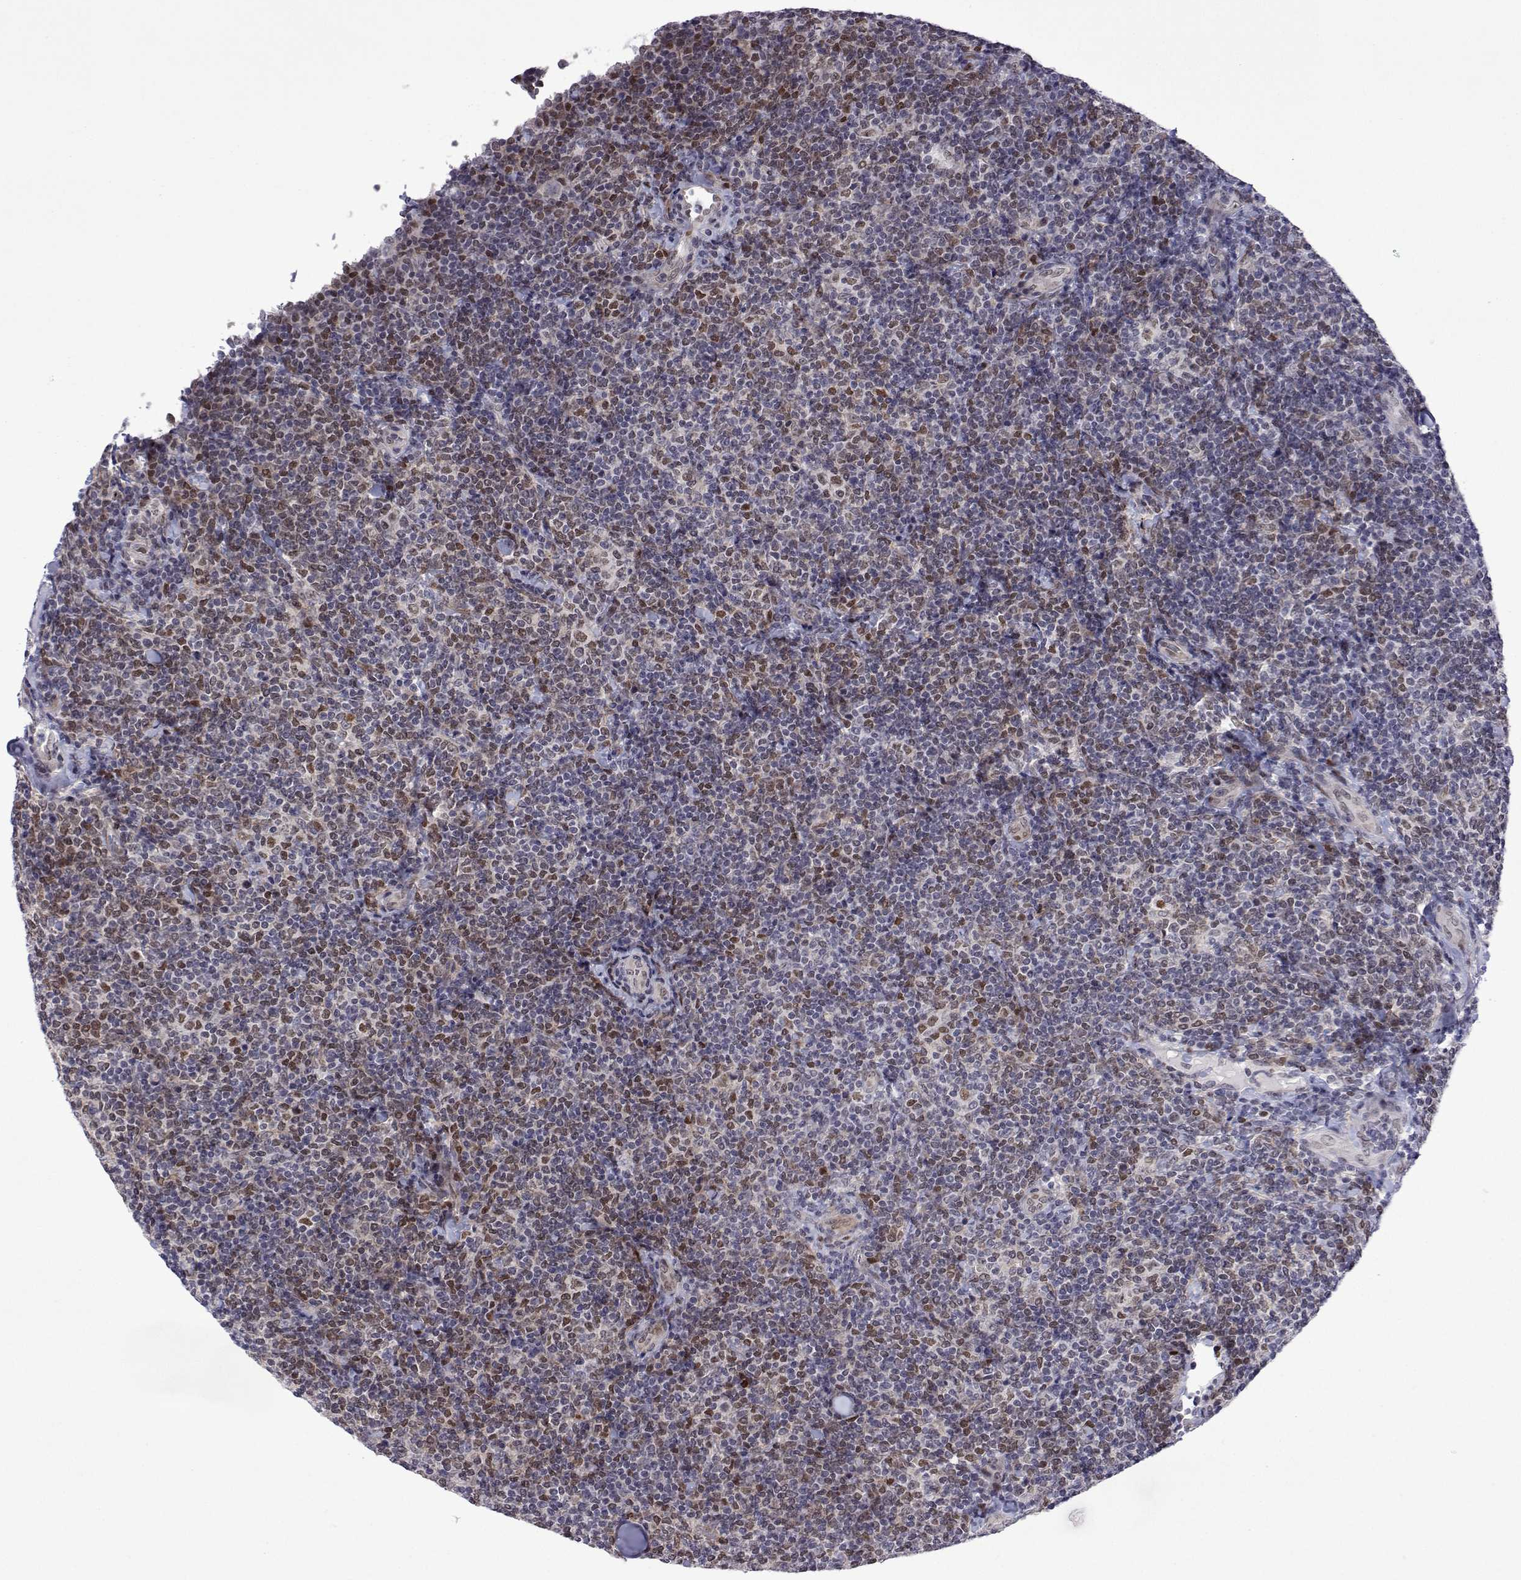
{"staining": {"intensity": "moderate", "quantity": "<25%", "location": "nuclear"}, "tissue": "lymphoma", "cell_type": "Tumor cells", "image_type": "cancer", "snomed": [{"axis": "morphology", "description": "Malignant lymphoma, non-Hodgkin's type, Low grade"}, {"axis": "topography", "description": "Lymph node"}], "caption": "A photomicrograph showing moderate nuclear staining in about <25% of tumor cells in malignant lymphoma, non-Hodgkin's type (low-grade), as visualized by brown immunohistochemical staining.", "gene": "EFCAB3", "patient": {"sex": "female", "age": 56}}